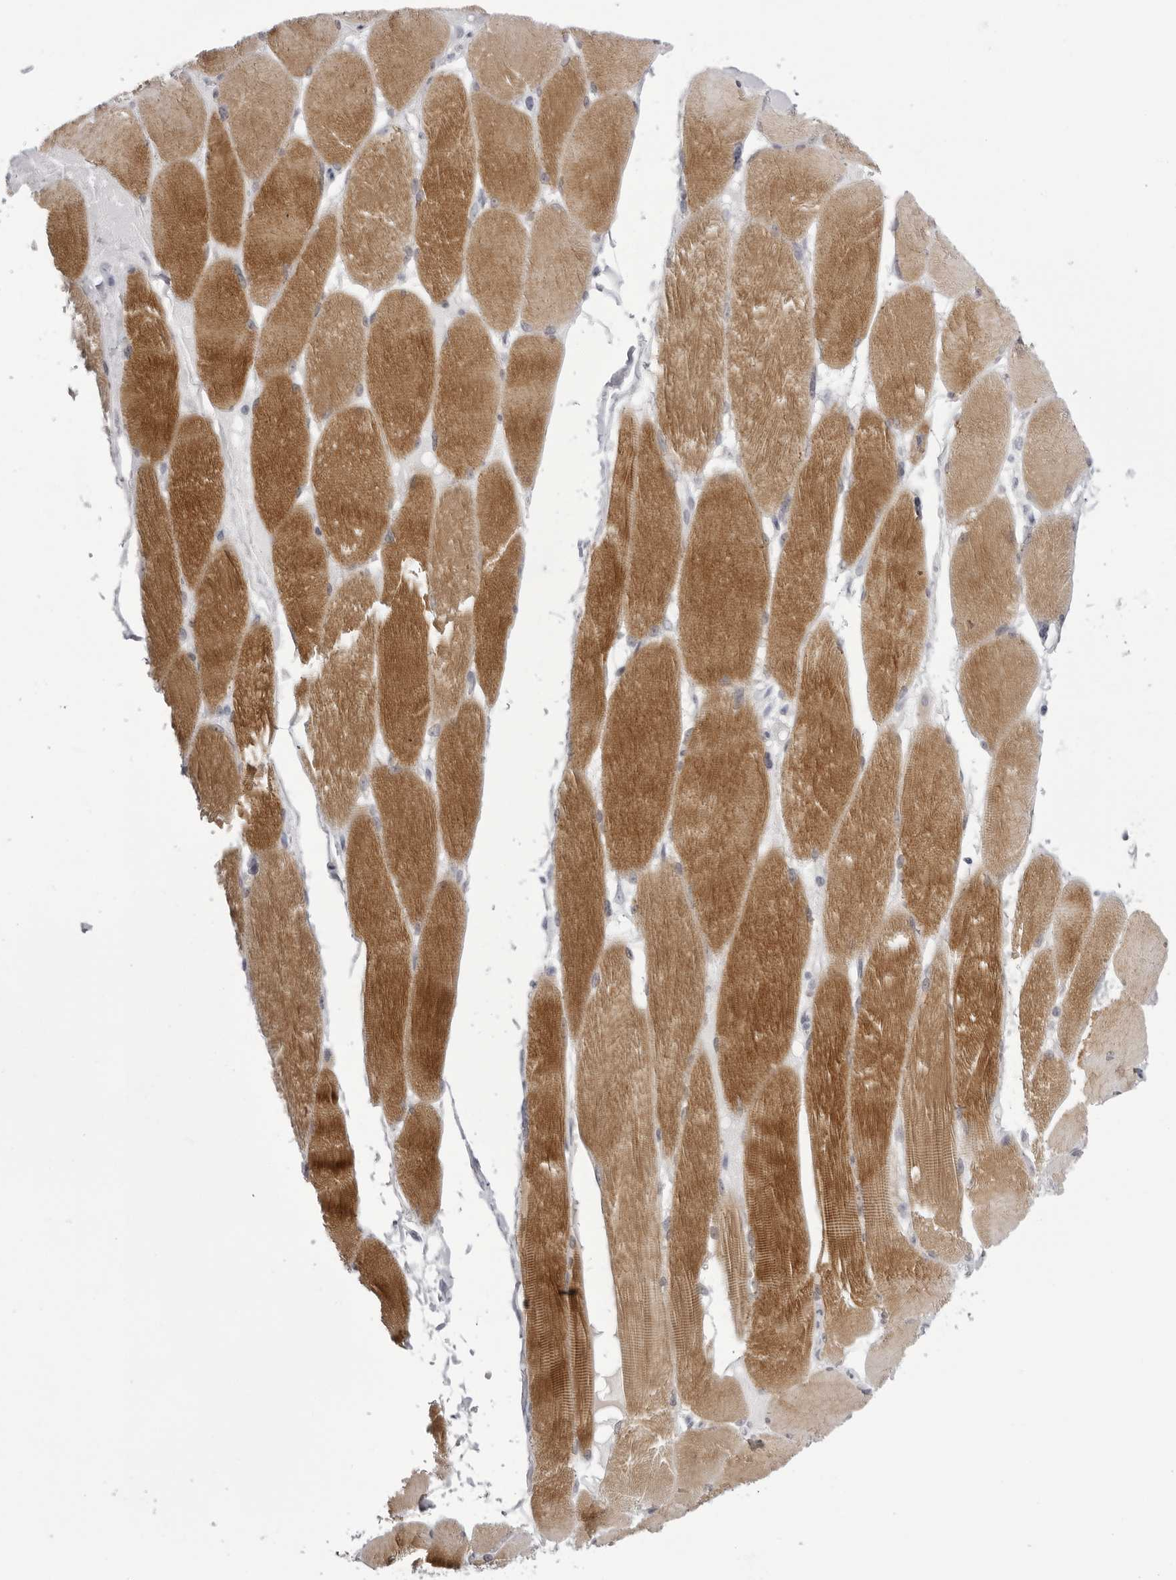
{"staining": {"intensity": "moderate", "quantity": ">75%", "location": "cytoplasmic/membranous"}, "tissue": "skeletal muscle", "cell_type": "Myocytes", "image_type": "normal", "snomed": [{"axis": "morphology", "description": "Normal tissue, NOS"}, {"axis": "topography", "description": "Skin"}, {"axis": "topography", "description": "Skeletal muscle"}], "caption": "An immunohistochemistry (IHC) image of benign tissue is shown. Protein staining in brown highlights moderate cytoplasmic/membranous positivity in skeletal muscle within myocytes.", "gene": "TMOD4", "patient": {"sex": "male", "age": 83}}